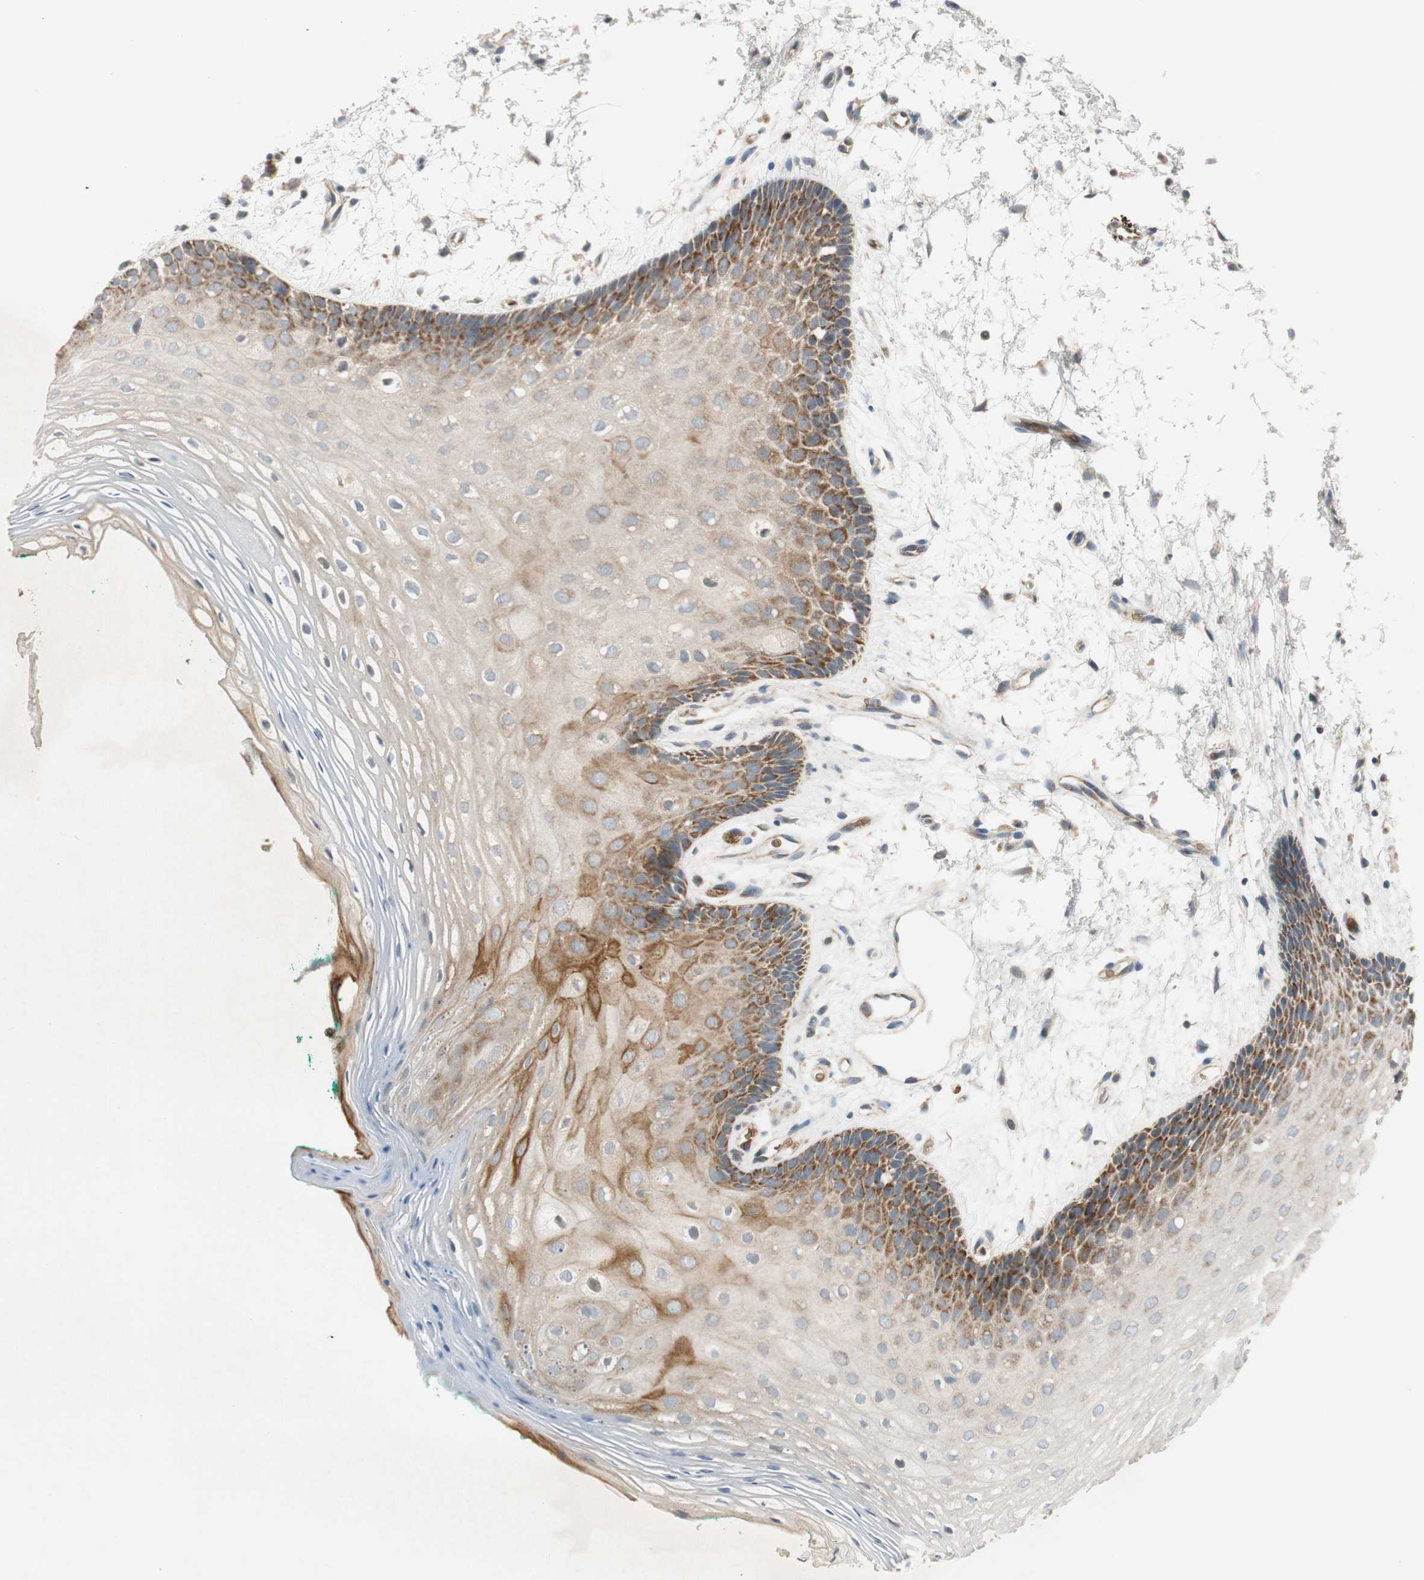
{"staining": {"intensity": "moderate", "quantity": ">75%", "location": "cytoplasmic/membranous"}, "tissue": "oral mucosa", "cell_type": "Squamous epithelial cells", "image_type": "normal", "snomed": [{"axis": "morphology", "description": "Normal tissue, NOS"}, {"axis": "topography", "description": "Skeletal muscle"}, {"axis": "topography", "description": "Oral tissue"}, {"axis": "topography", "description": "Peripheral nerve tissue"}], "caption": "Moderate cytoplasmic/membranous positivity for a protein is seen in about >75% of squamous epithelial cells of unremarkable oral mucosa using immunohistochemistry.", "gene": "GYPC", "patient": {"sex": "female", "age": 84}}